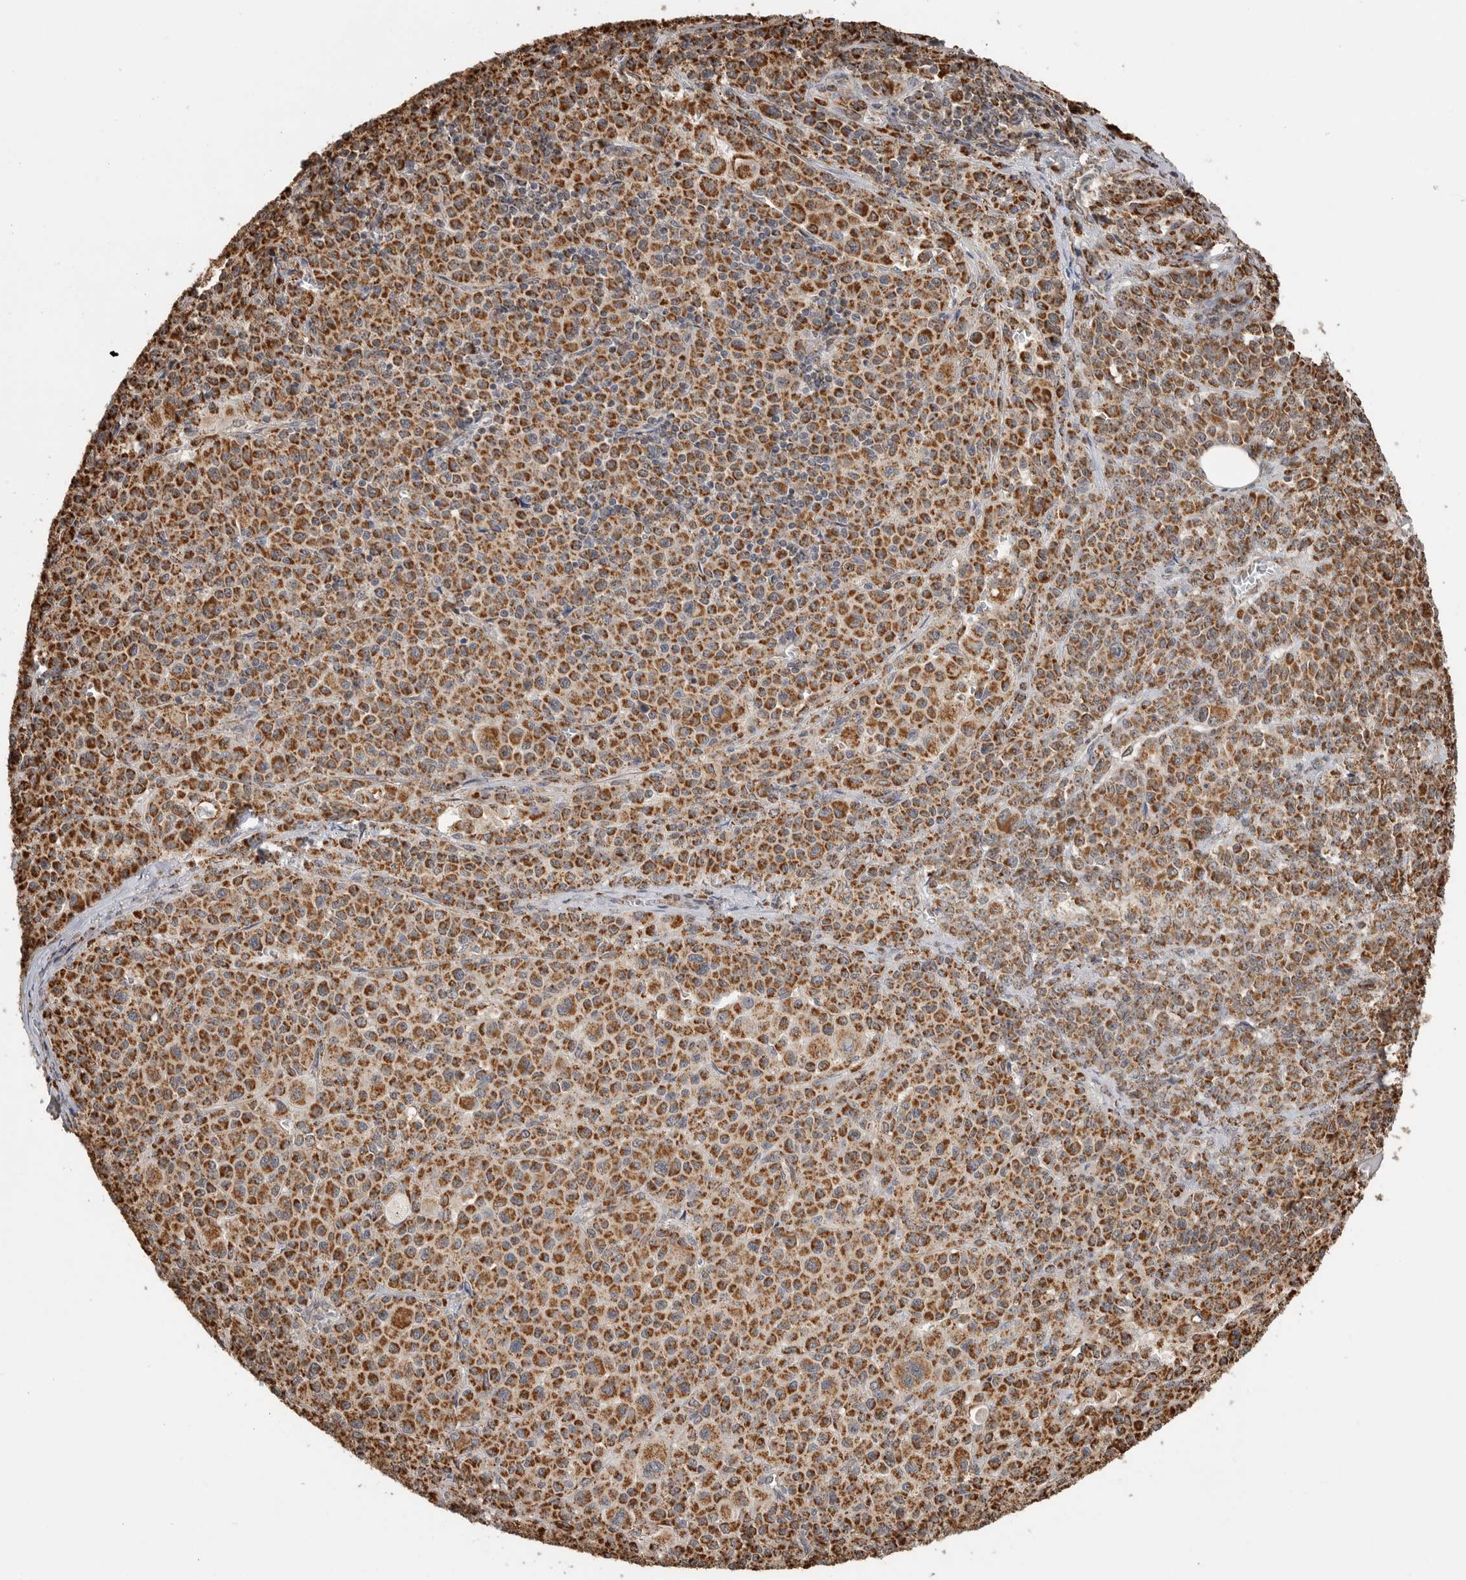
{"staining": {"intensity": "strong", "quantity": ">75%", "location": "cytoplasmic/membranous"}, "tissue": "melanoma", "cell_type": "Tumor cells", "image_type": "cancer", "snomed": [{"axis": "morphology", "description": "Malignant melanoma, Metastatic site"}, {"axis": "topography", "description": "Skin"}], "caption": "Protein staining by immunohistochemistry (IHC) demonstrates strong cytoplasmic/membranous expression in about >75% of tumor cells in melanoma.", "gene": "GCNT2", "patient": {"sex": "female", "age": 74}}